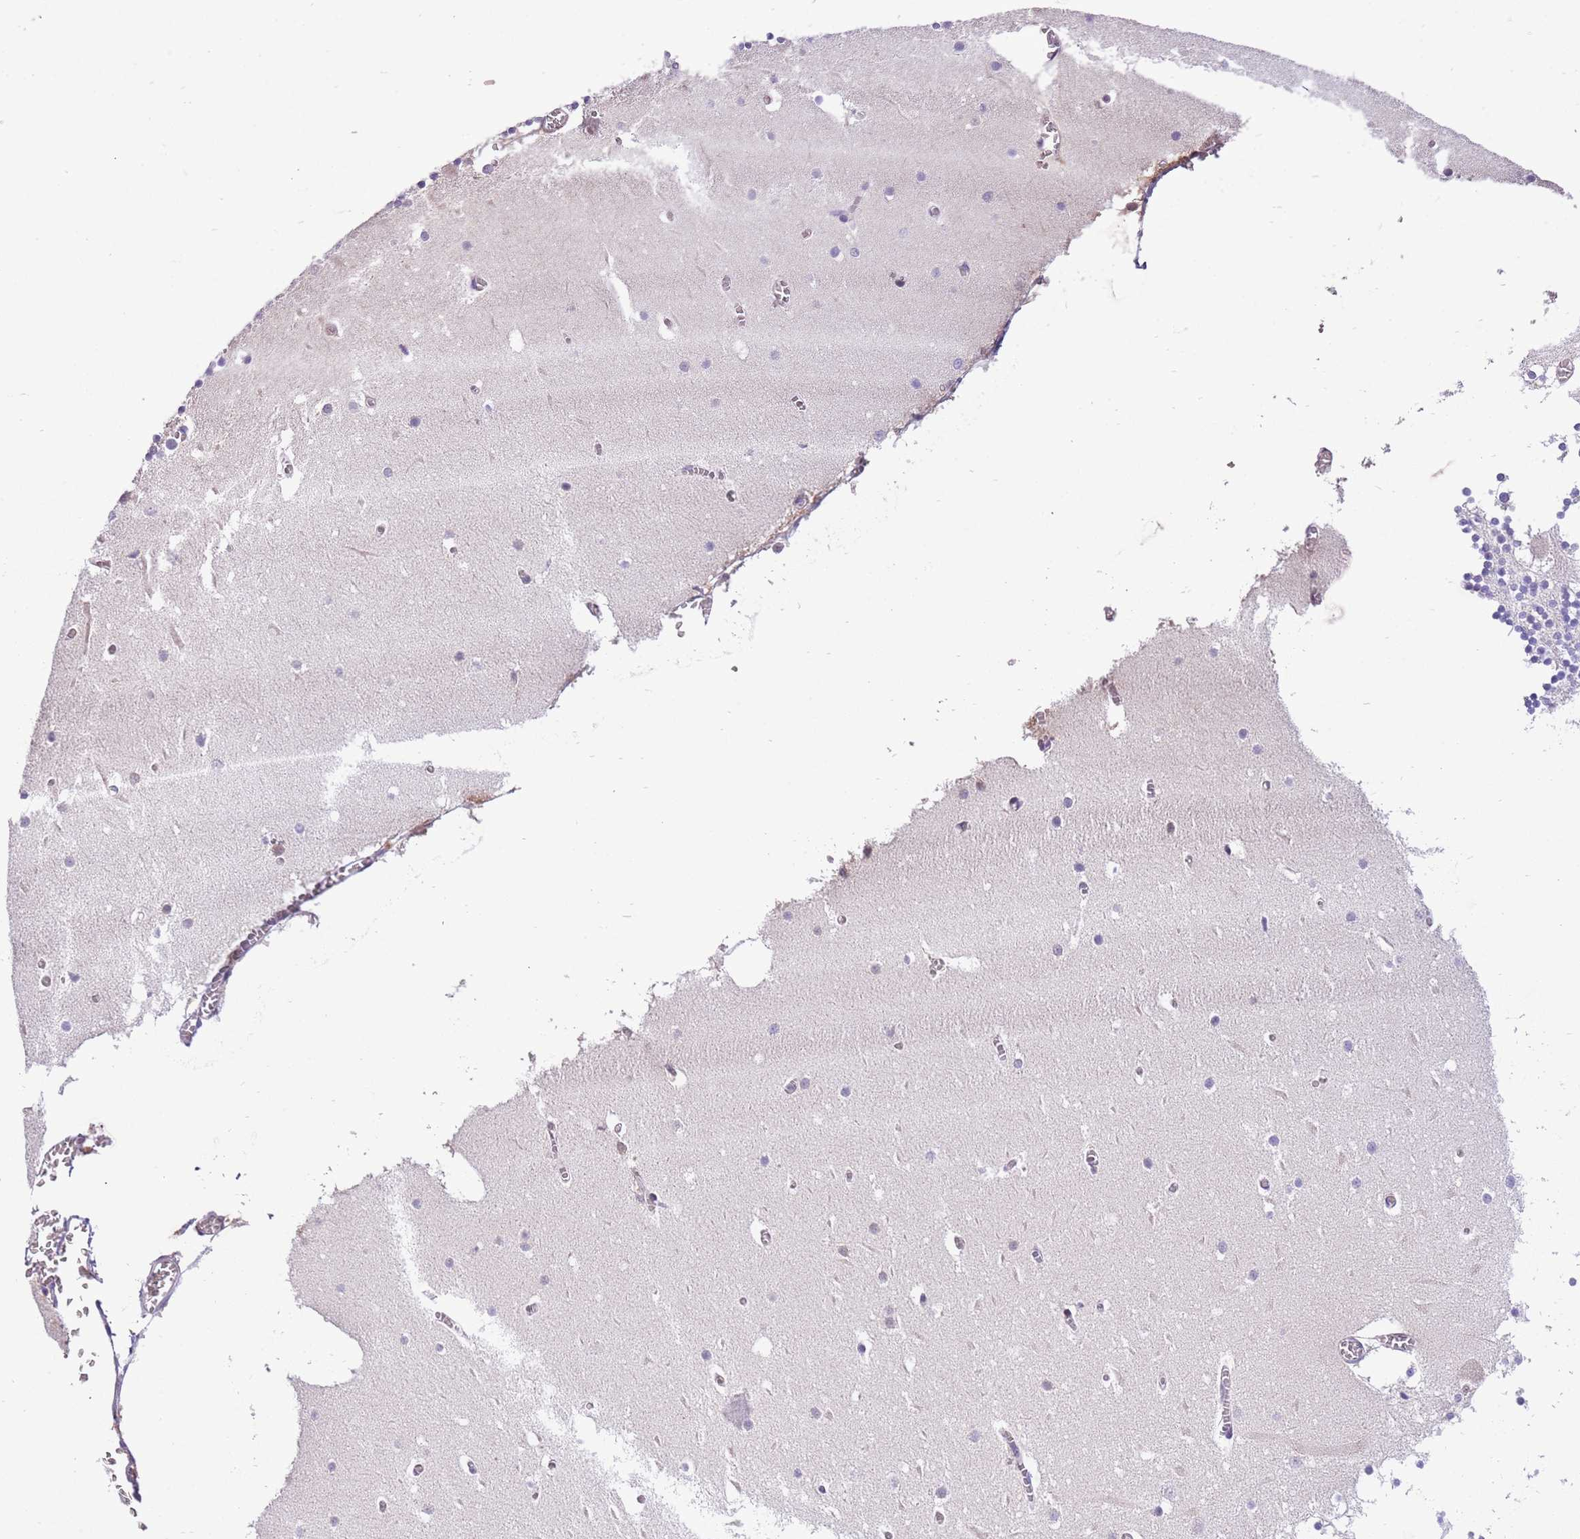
{"staining": {"intensity": "negative", "quantity": "none", "location": "none"}, "tissue": "cerebellum", "cell_type": "Cells in granular layer", "image_type": "normal", "snomed": [{"axis": "morphology", "description": "Normal tissue, NOS"}, {"axis": "topography", "description": "Cerebellum"}], "caption": "Immunohistochemistry image of unremarkable cerebellum: cerebellum stained with DAB (3,3'-diaminobenzidine) demonstrates no significant protein expression in cells in granular layer.", "gene": "MAGEF1", "patient": {"sex": "female", "age": 28}}